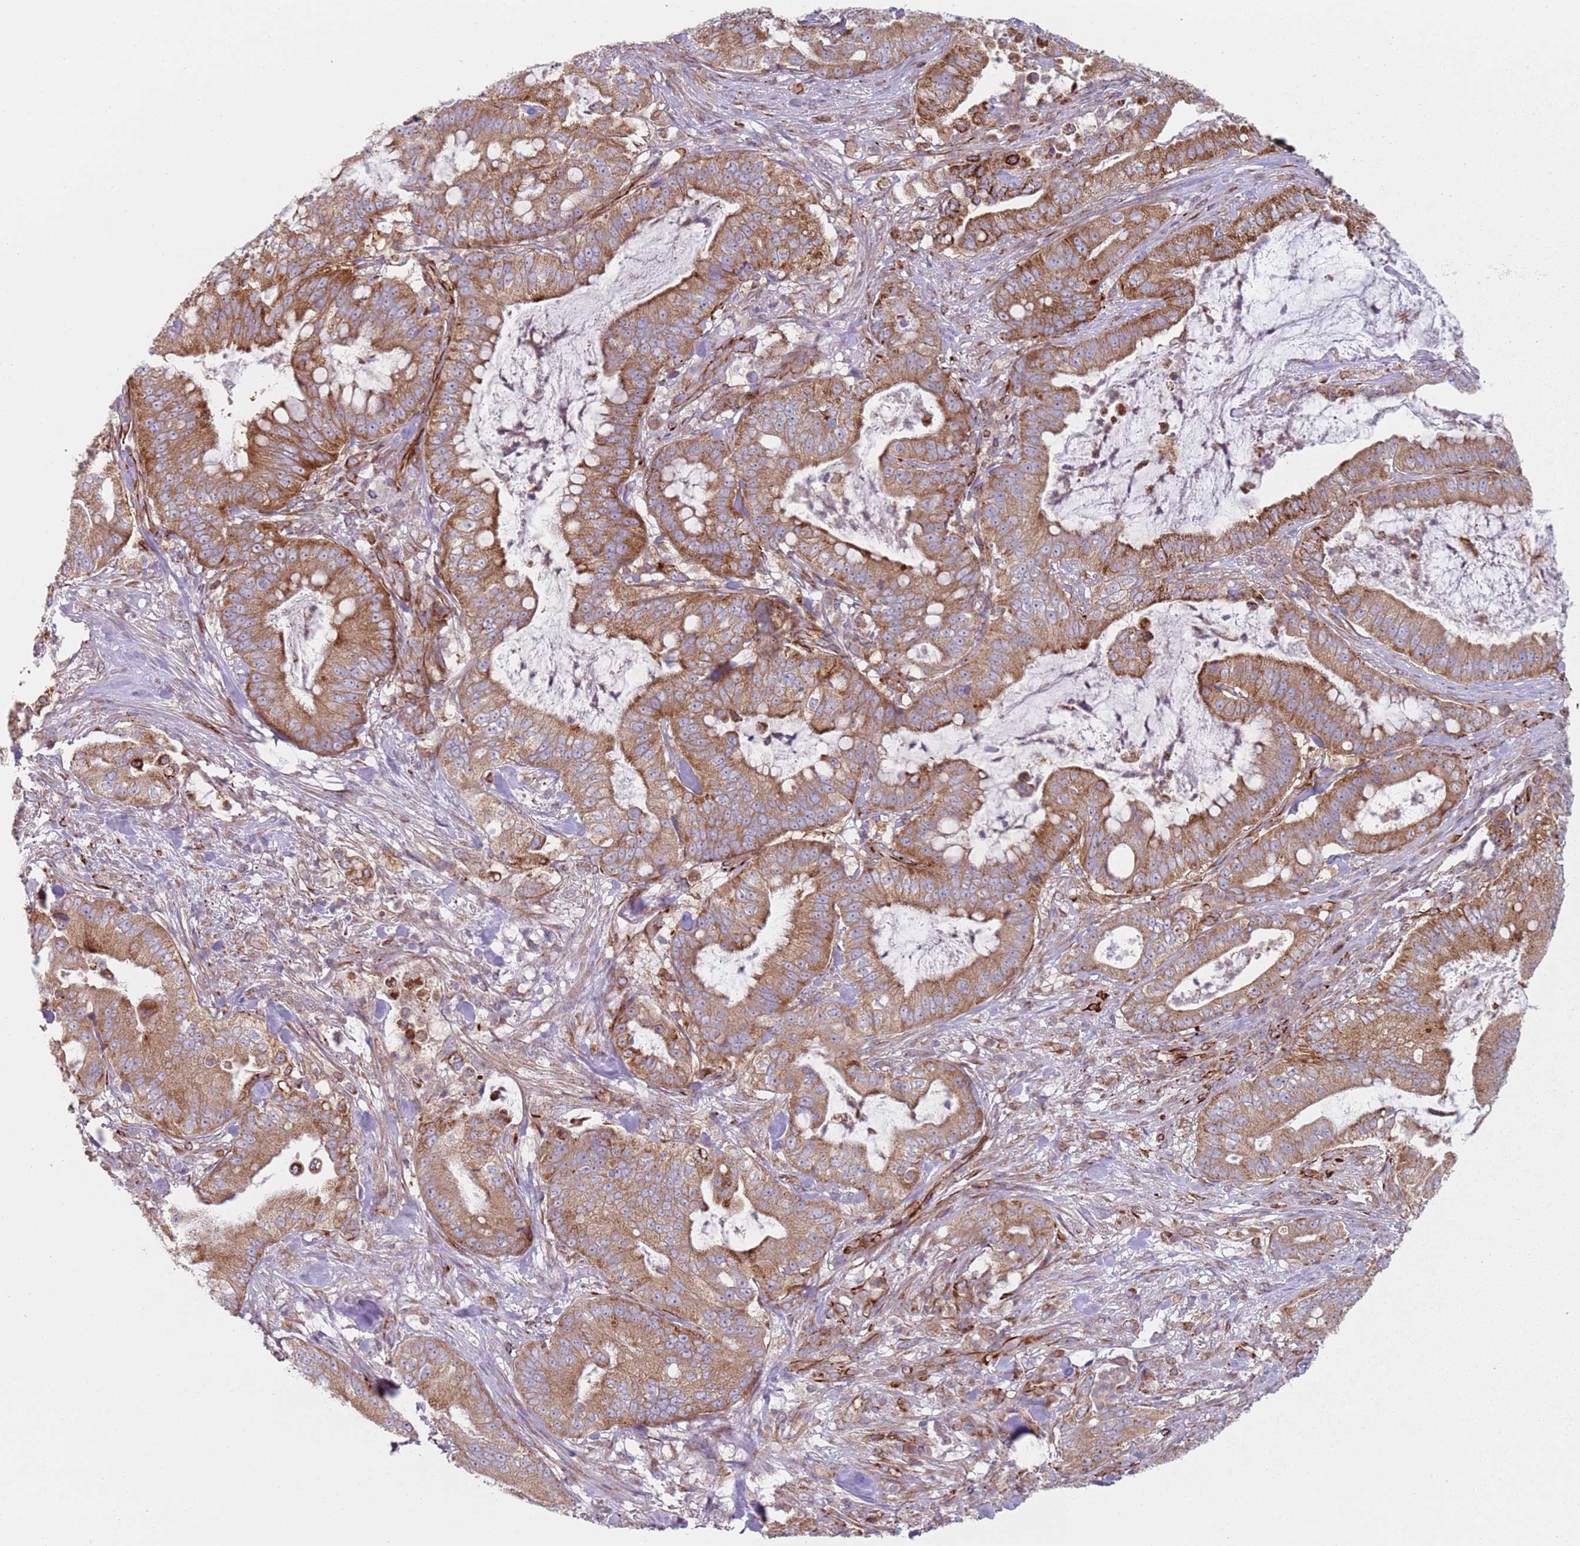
{"staining": {"intensity": "moderate", "quantity": ">75%", "location": "cytoplasmic/membranous"}, "tissue": "pancreatic cancer", "cell_type": "Tumor cells", "image_type": "cancer", "snomed": [{"axis": "morphology", "description": "Adenocarcinoma, NOS"}, {"axis": "topography", "description": "Pancreas"}], "caption": "There is medium levels of moderate cytoplasmic/membranous staining in tumor cells of pancreatic cancer (adenocarcinoma), as demonstrated by immunohistochemical staining (brown color).", "gene": "SNAPIN", "patient": {"sex": "male", "age": 71}}